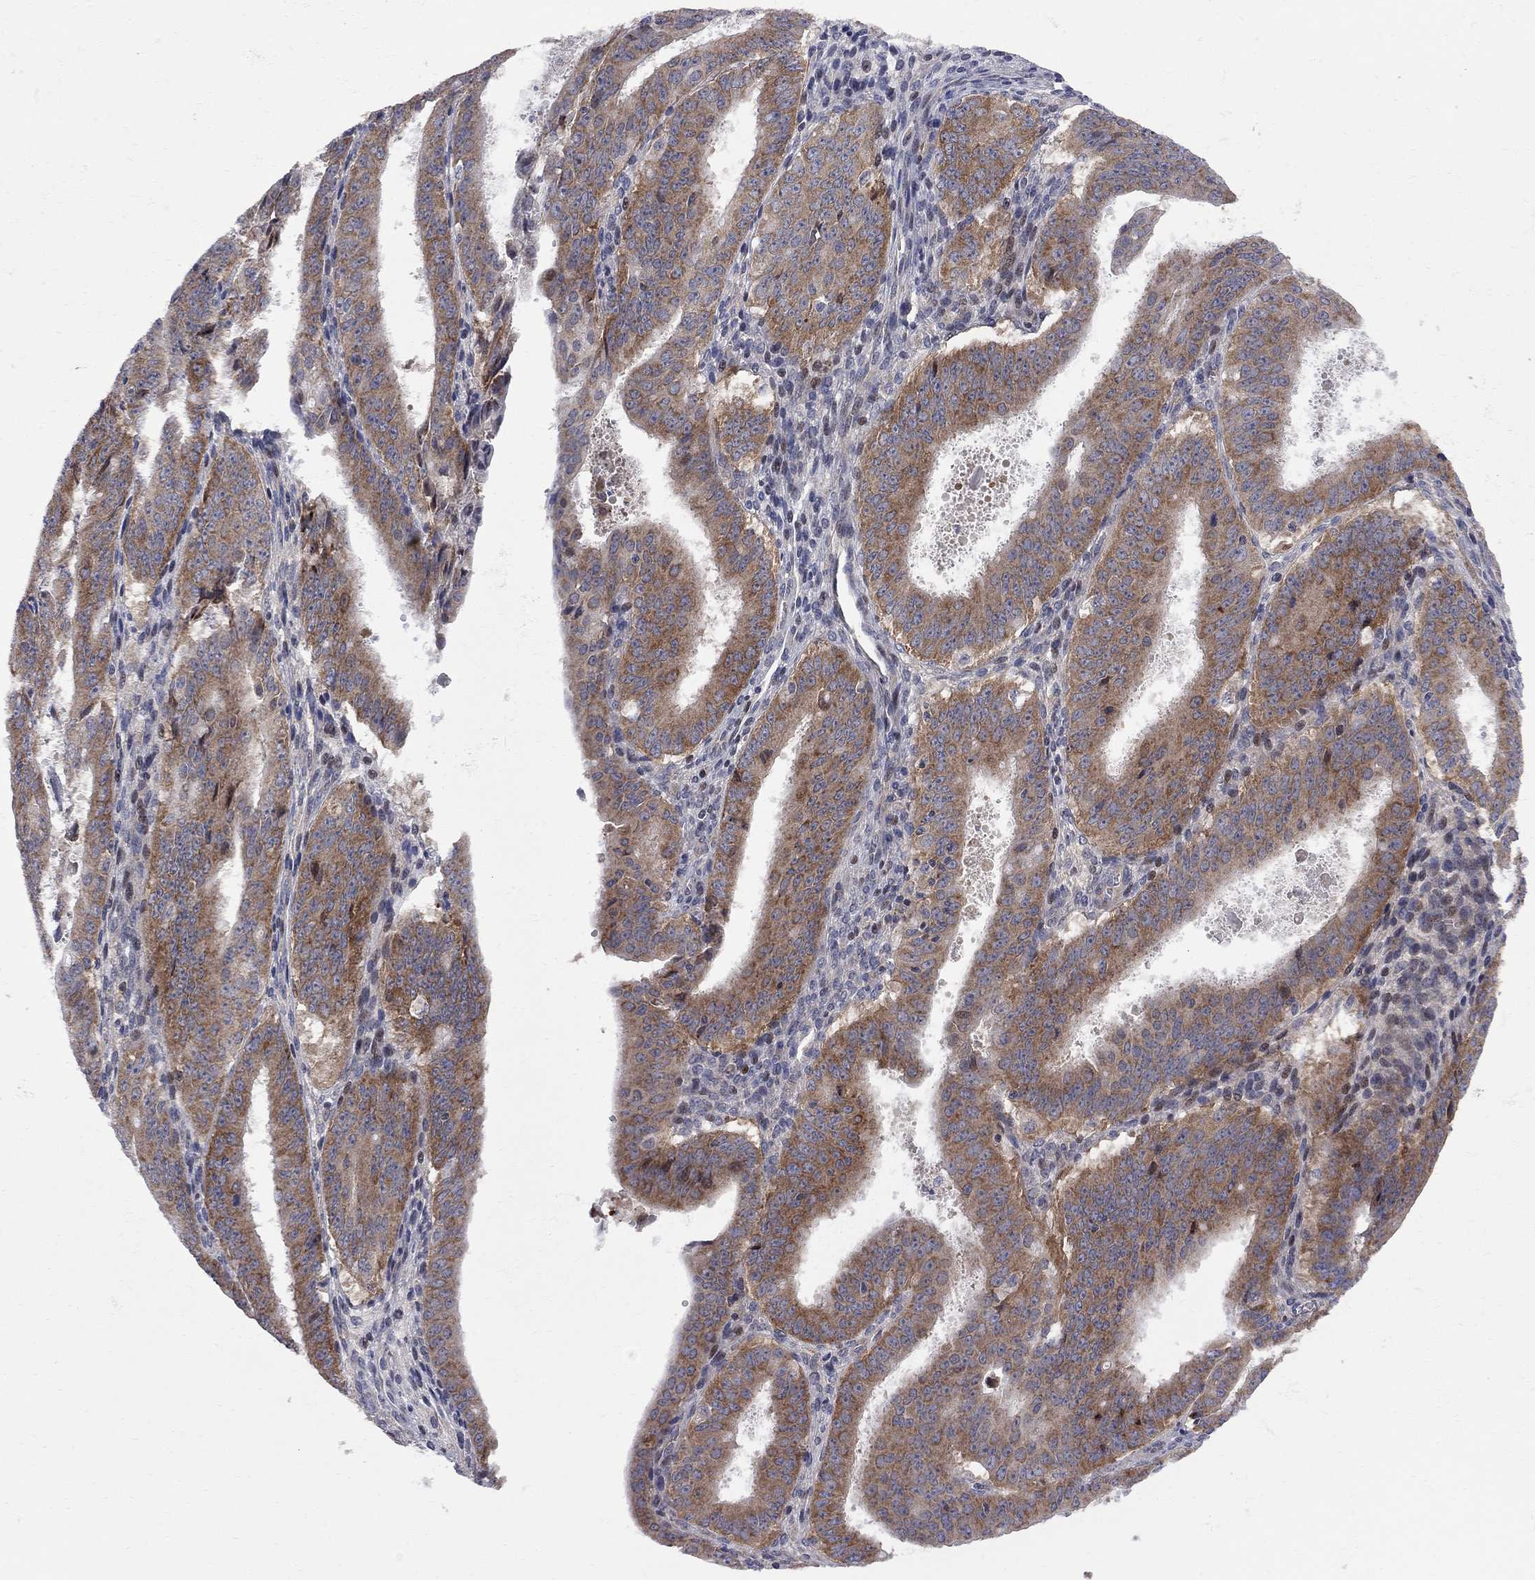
{"staining": {"intensity": "moderate", "quantity": ">75%", "location": "cytoplasmic/membranous"}, "tissue": "ovarian cancer", "cell_type": "Tumor cells", "image_type": "cancer", "snomed": [{"axis": "morphology", "description": "Carcinoma, endometroid"}, {"axis": "topography", "description": "Ovary"}], "caption": "A brown stain shows moderate cytoplasmic/membranous positivity of a protein in human endometroid carcinoma (ovarian) tumor cells. Using DAB (3,3'-diaminobenzidine) (brown) and hematoxylin (blue) stains, captured at high magnification using brightfield microscopy.", "gene": "CNOT11", "patient": {"sex": "female", "age": 42}}